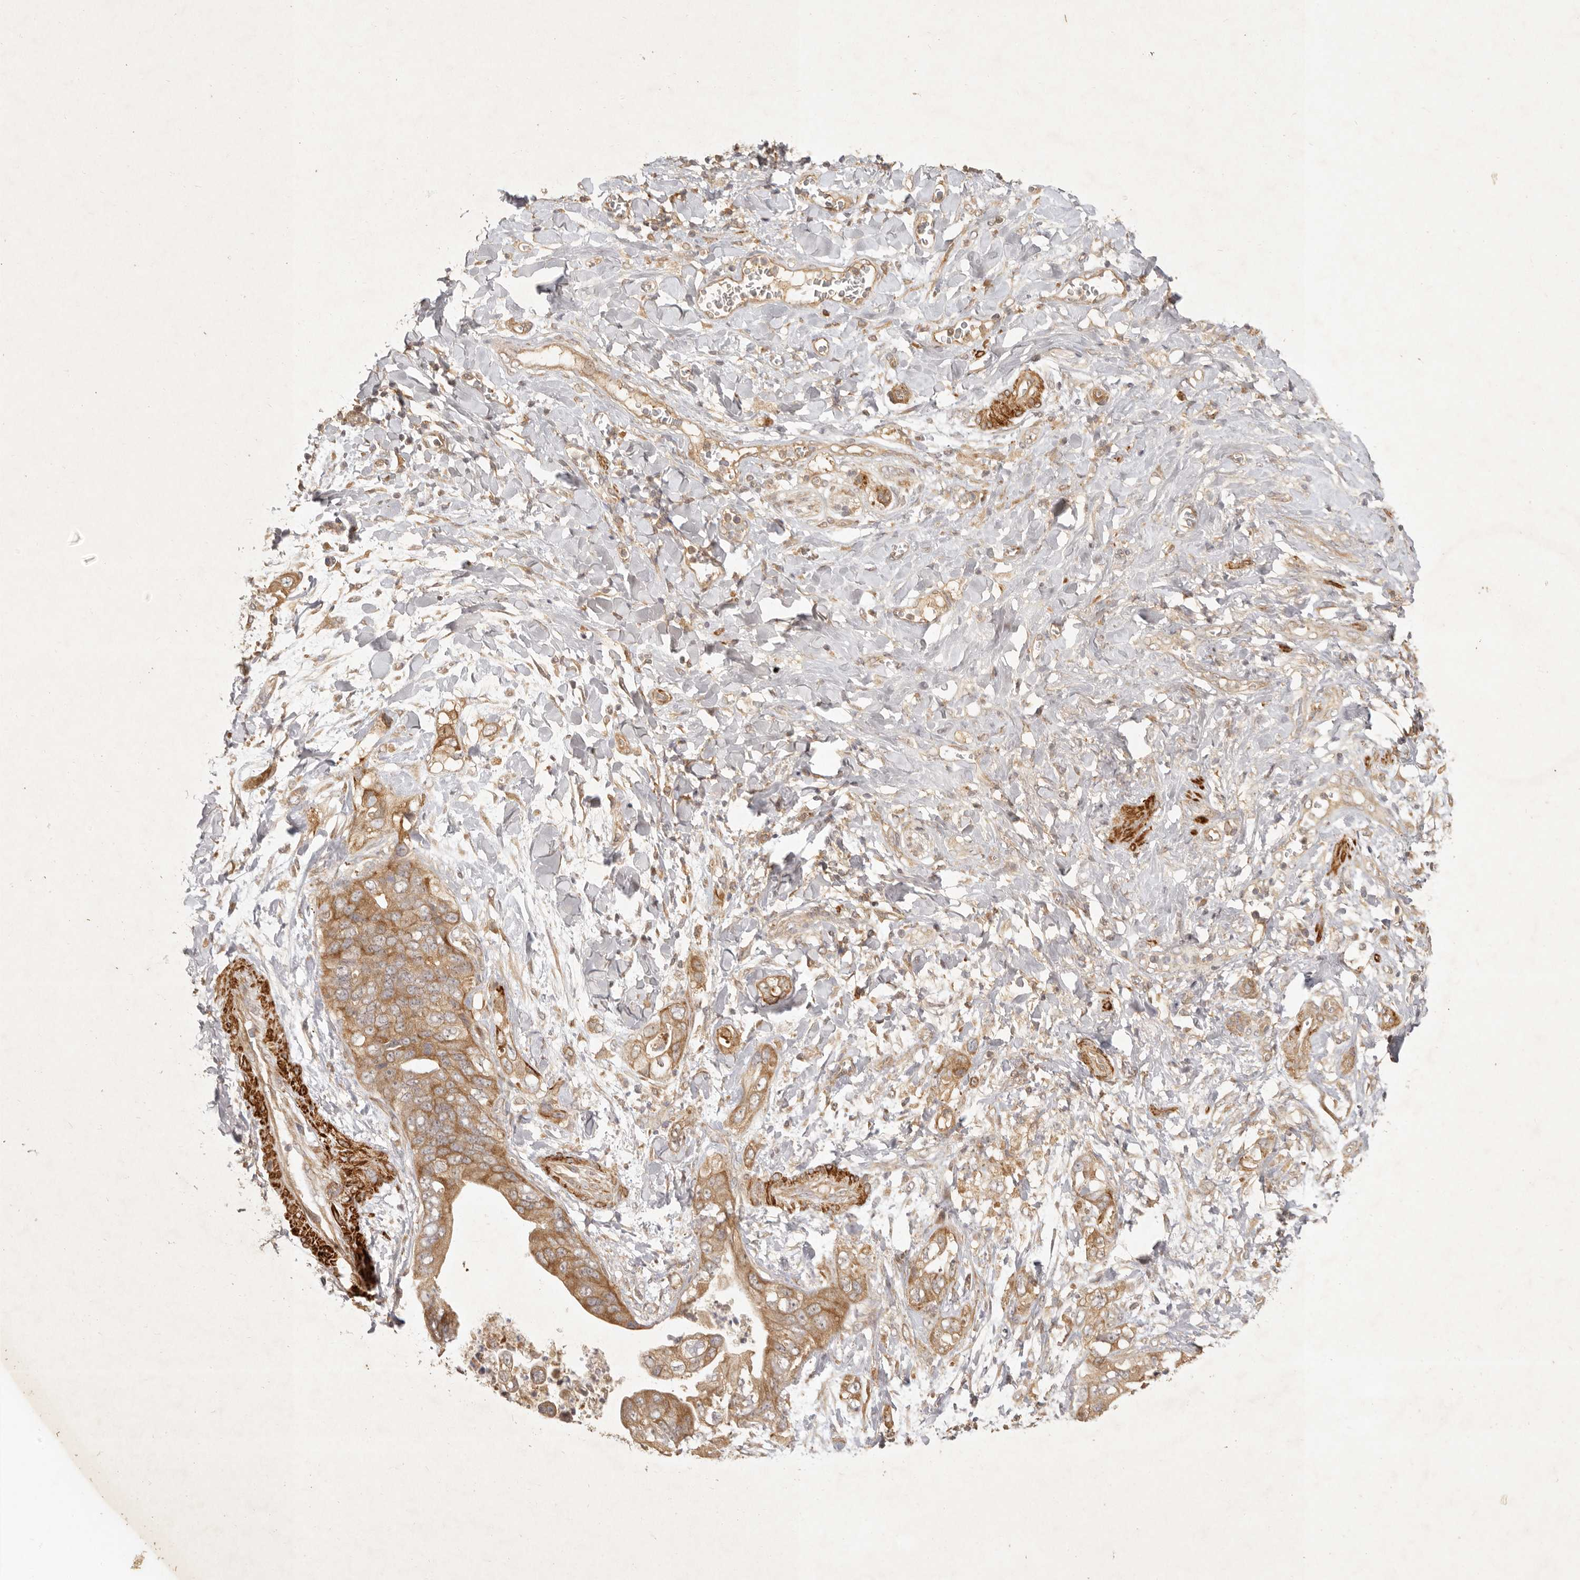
{"staining": {"intensity": "moderate", "quantity": ">75%", "location": "cytoplasmic/membranous"}, "tissue": "pancreatic cancer", "cell_type": "Tumor cells", "image_type": "cancer", "snomed": [{"axis": "morphology", "description": "Adenocarcinoma, NOS"}, {"axis": "topography", "description": "Pancreas"}], "caption": "A photomicrograph showing moderate cytoplasmic/membranous staining in about >75% of tumor cells in adenocarcinoma (pancreatic), as visualized by brown immunohistochemical staining.", "gene": "VIPR1", "patient": {"sex": "female", "age": 78}}